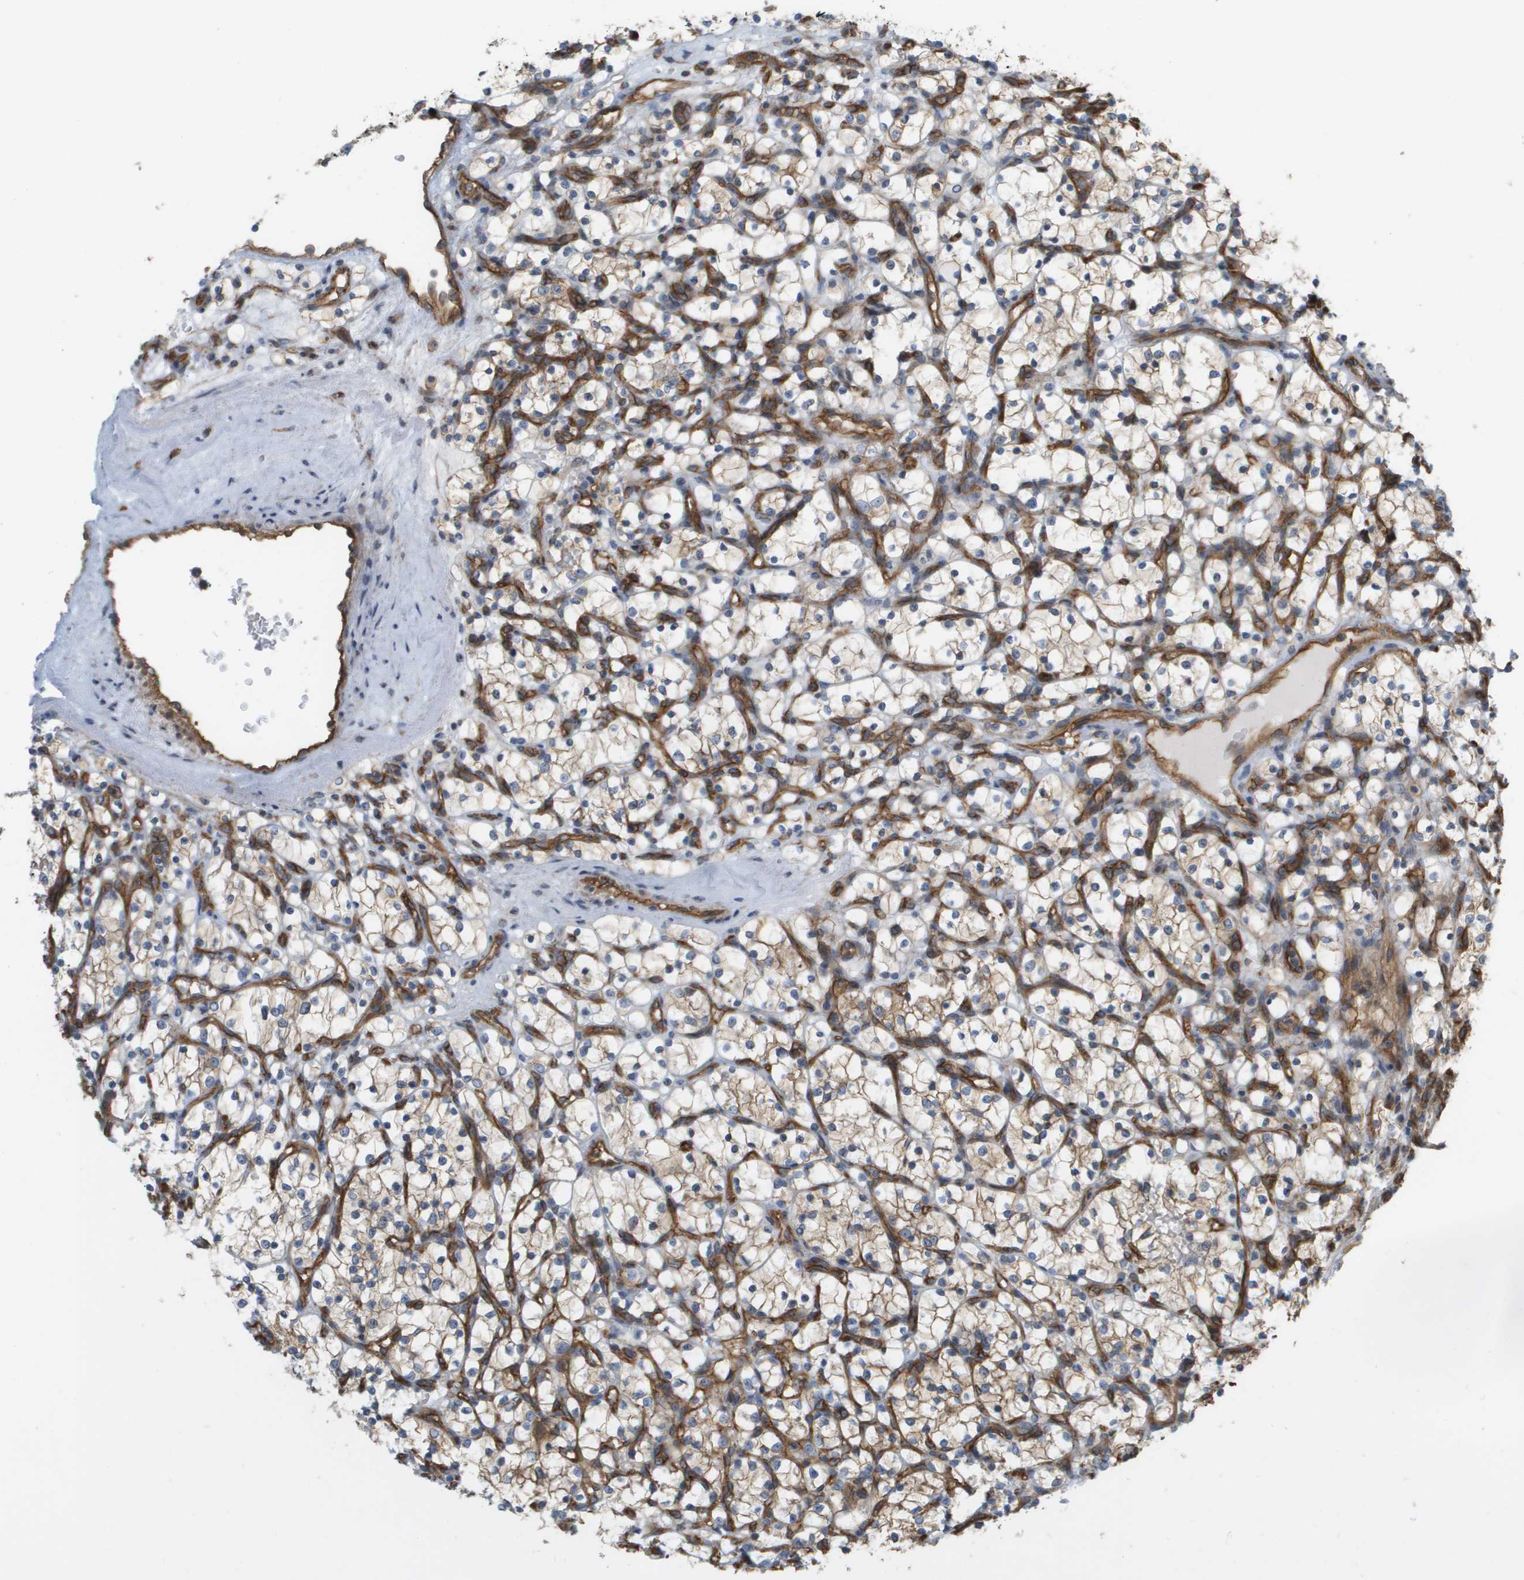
{"staining": {"intensity": "weak", "quantity": ">75%", "location": "cytoplasmic/membranous"}, "tissue": "renal cancer", "cell_type": "Tumor cells", "image_type": "cancer", "snomed": [{"axis": "morphology", "description": "Adenocarcinoma, NOS"}, {"axis": "topography", "description": "Kidney"}], "caption": "High-magnification brightfield microscopy of renal cancer (adenocarcinoma) stained with DAB (3,3'-diaminobenzidine) (brown) and counterstained with hematoxylin (blue). tumor cells exhibit weak cytoplasmic/membranous staining is appreciated in about>75% of cells. The protein of interest is shown in brown color, while the nuclei are stained blue.", "gene": "SGMS2", "patient": {"sex": "female", "age": 69}}